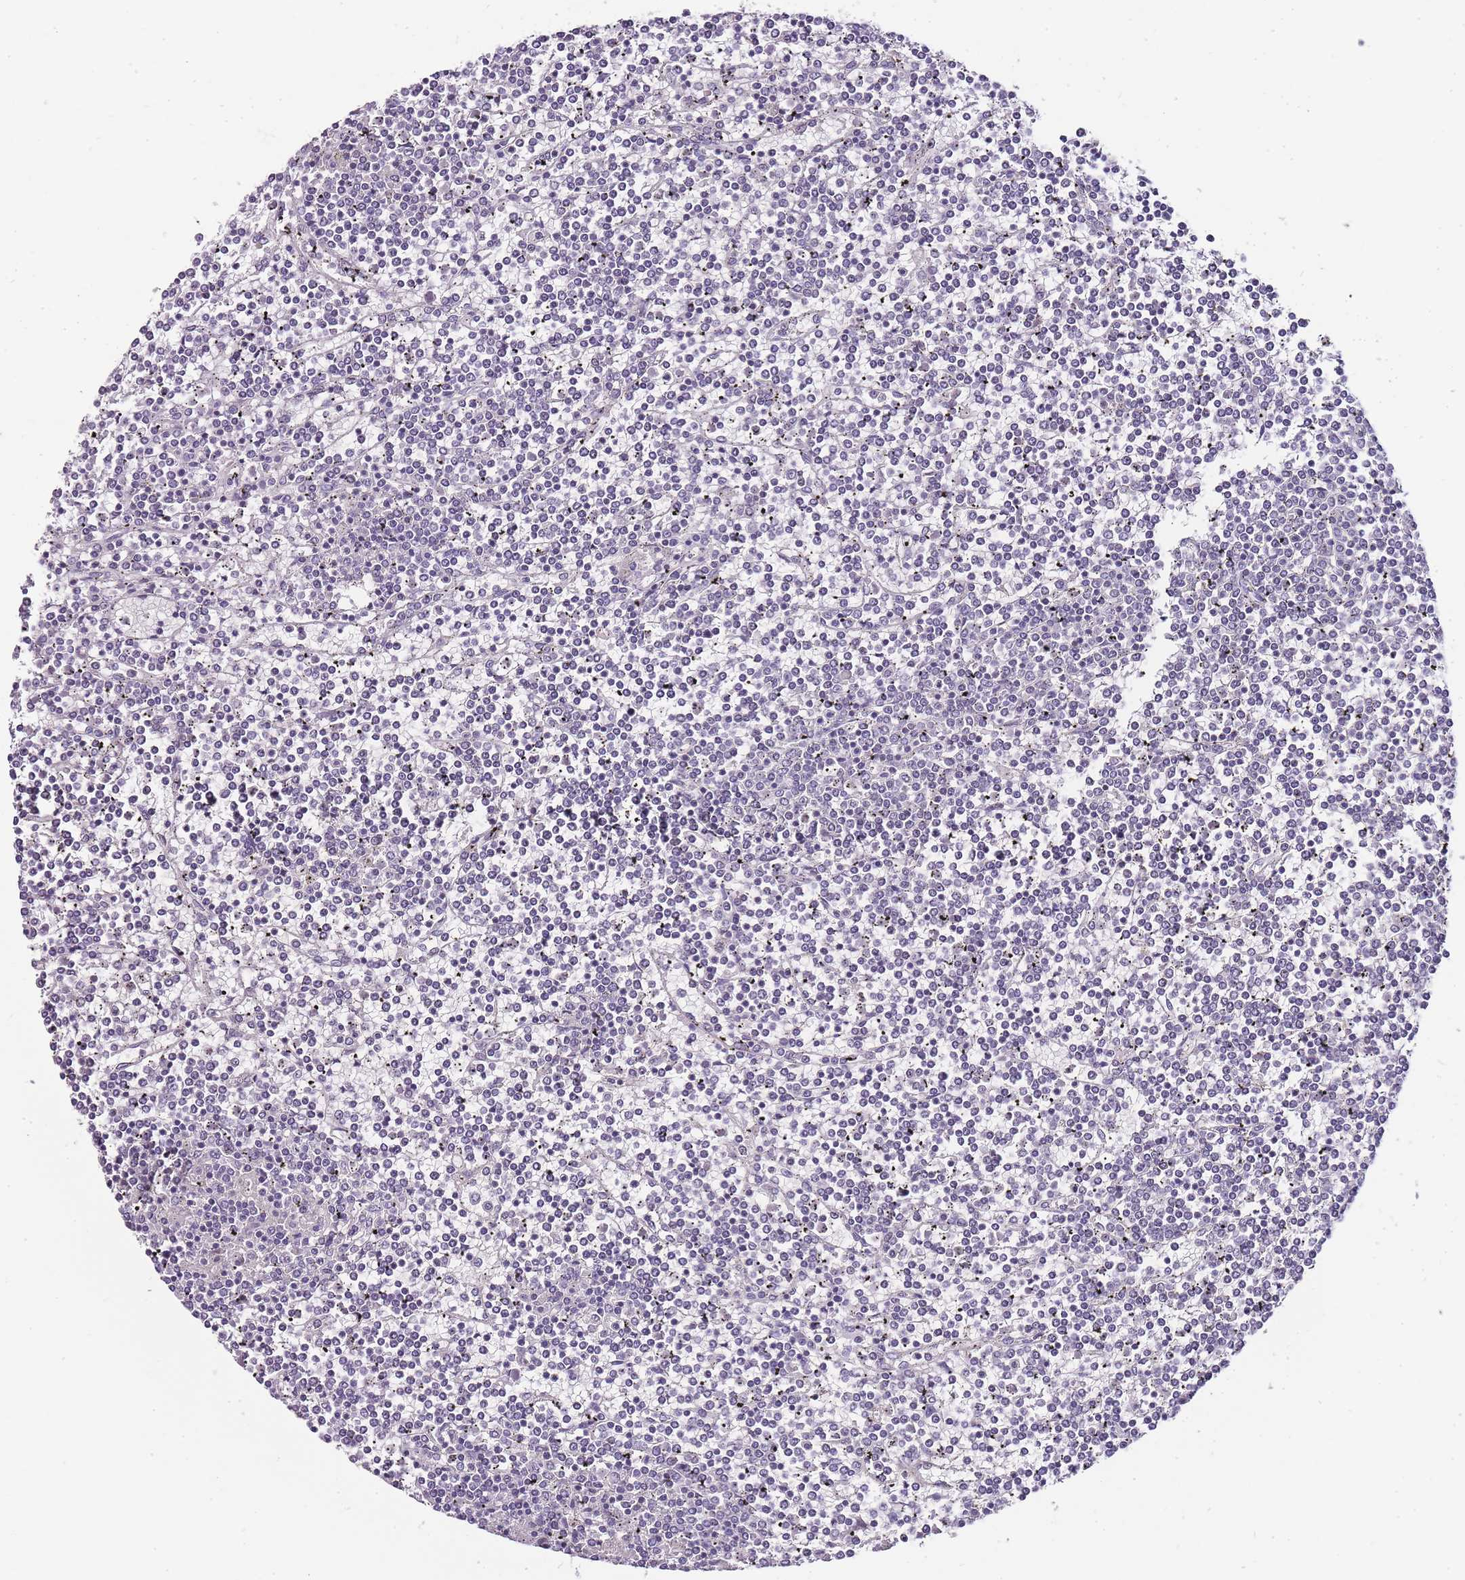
{"staining": {"intensity": "negative", "quantity": "none", "location": "none"}, "tissue": "lymphoma", "cell_type": "Tumor cells", "image_type": "cancer", "snomed": [{"axis": "morphology", "description": "Malignant lymphoma, non-Hodgkin's type, Low grade"}, {"axis": "topography", "description": "Spleen"}], "caption": "DAB (3,3'-diaminobenzidine) immunohistochemical staining of human malignant lymphoma, non-Hodgkin's type (low-grade) demonstrates no significant expression in tumor cells. Brightfield microscopy of IHC stained with DAB (3,3'-diaminobenzidine) (brown) and hematoxylin (blue), captured at high magnification.", "gene": "ZBP1", "patient": {"sex": "female", "age": 19}}